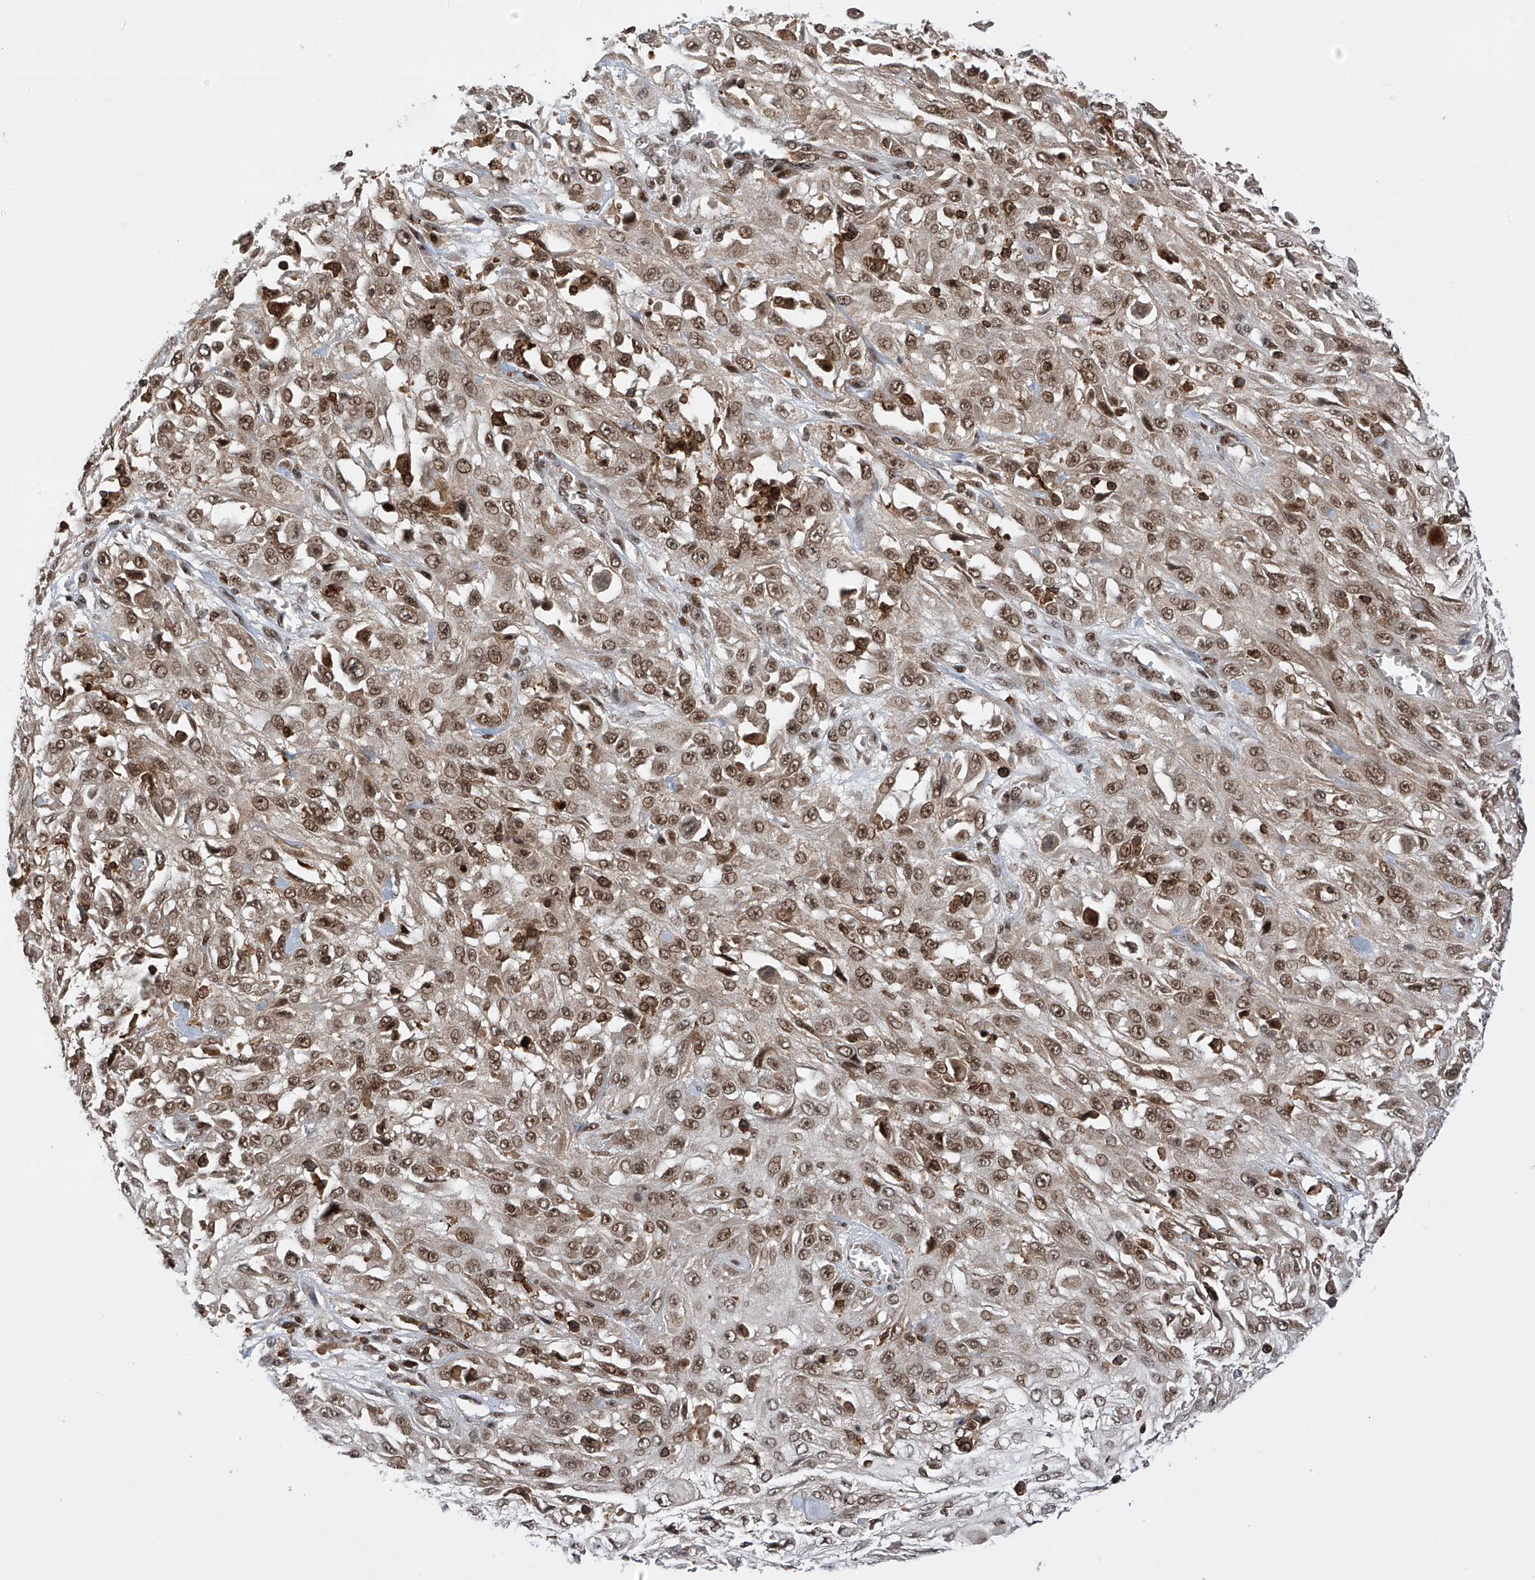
{"staining": {"intensity": "moderate", "quantity": ">75%", "location": "nuclear"}, "tissue": "skin cancer", "cell_type": "Tumor cells", "image_type": "cancer", "snomed": [{"axis": "morphology", "description": "Squamous cell carcinoma, NOS"}, {"axis": "morphology", "description": "Squamous cell carcinoma, metastatic, NOS"}, {"axis": "topography", "description": "Skin"}, {"axis": "topography", "description": "Lymph node"}], "caption": "IHC (DAB) staining of human skin cancer (metastatic squamous cell carcinoma) reveals moderate nuclear protein positivity in approximately >75% of tumor cells.", "gene": "ZNF280D", "patient": {"sex": "male", "age": 75}}